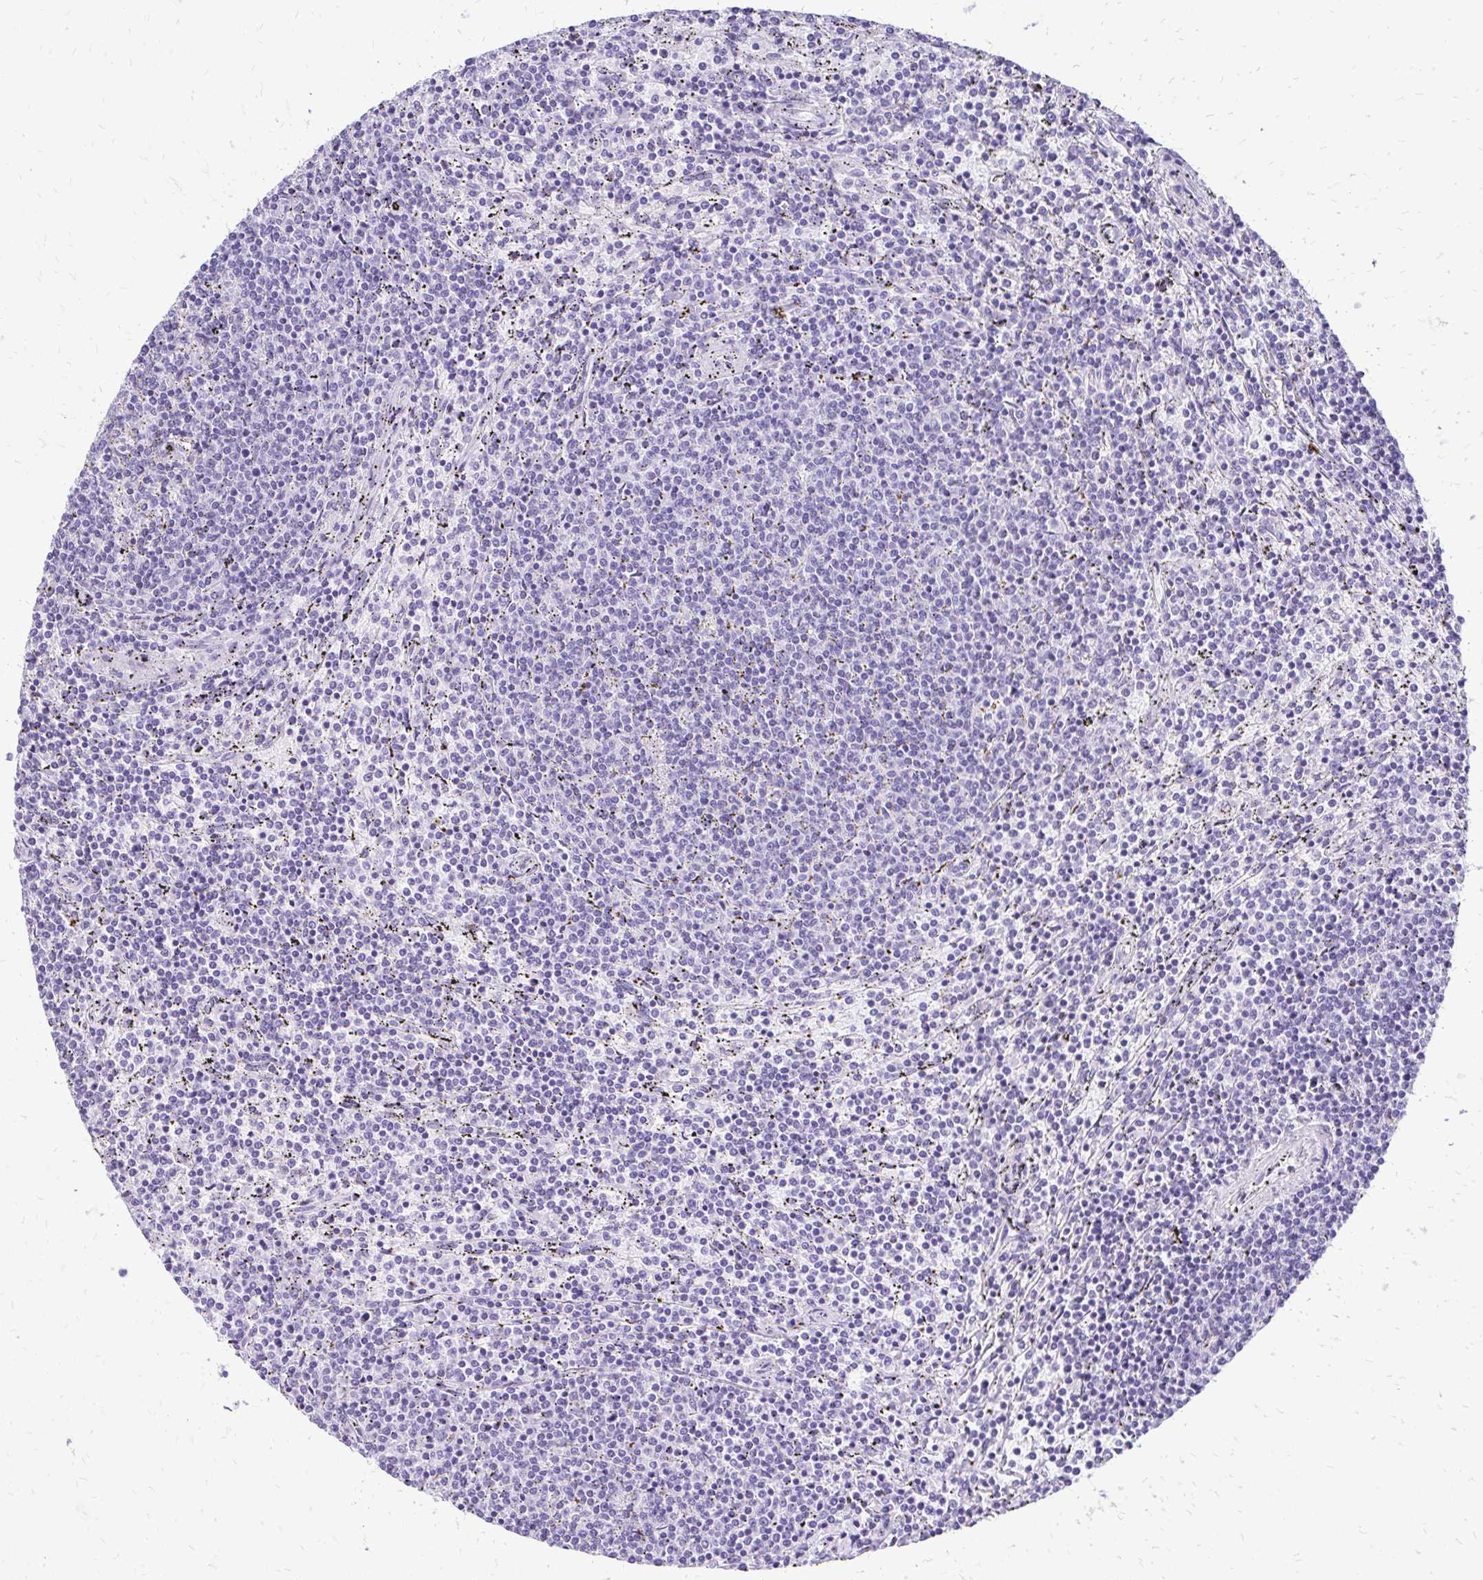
{"staining": {"intensity": "negative", "quantity": "none", "location": "none"}, "tissue": "lymphoma", "cell_type": "Tumor cells", "image_type": "cancer", "snomed": [{"axis": "morphology", "description": "Malignant lymphoma, non-Hodgkin's type, Low grade"}, {"axis": "topography", "description": "Spleen"}], "caption": "The photomicrograph displays no significant positivity in tumor cells of lymphoma. The staining was performed using DAB (3,3'-diaminobenzidine) to visualize the protein expression in brown, while the nuclei were stained in blue with hematoxylin (Magnification: 20x).", "gene": "SLC32A1", "patient": {"sex": "female", "age": 50}}